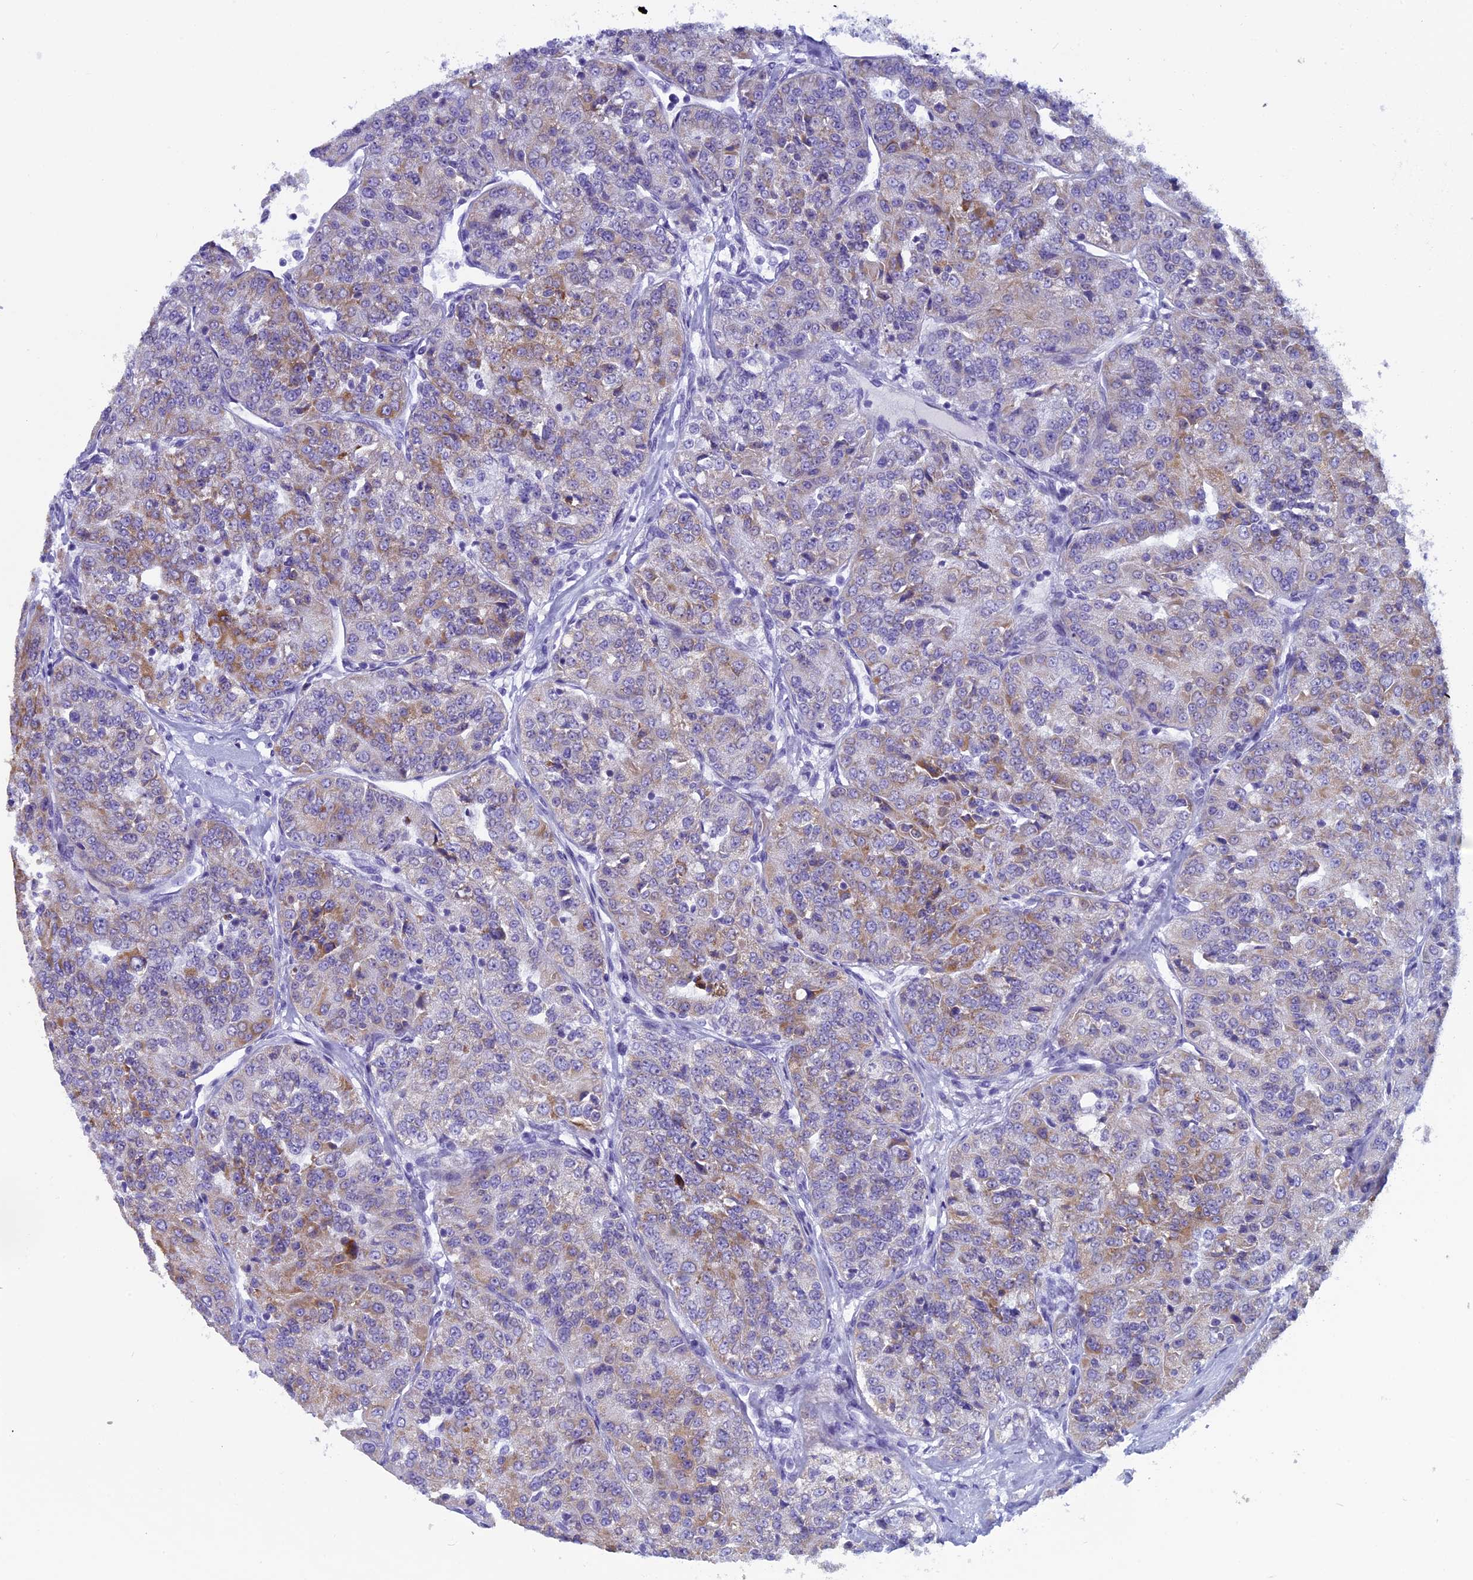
{"staining": {"intensity": "moderate", "quantity": "<25%", "location": "cytoplasmic/membranous"}, "tissue": "renal cancer", "cell_type": "Tumor cells", "image_type": "cancer", "snomed": [{"axis": "morphology", "description": "Adenocarcinoma, NOS"}, {"axis": "topography", "description": "Kidney"}], "caption": "A brown stain labels moderate cytoplasmic/membranous positivity of a protein in renal cancer (adenocarcinoma) tumor cells.", "gene": "ZNF563", "patient": {"sex": "female", "age": 63}}